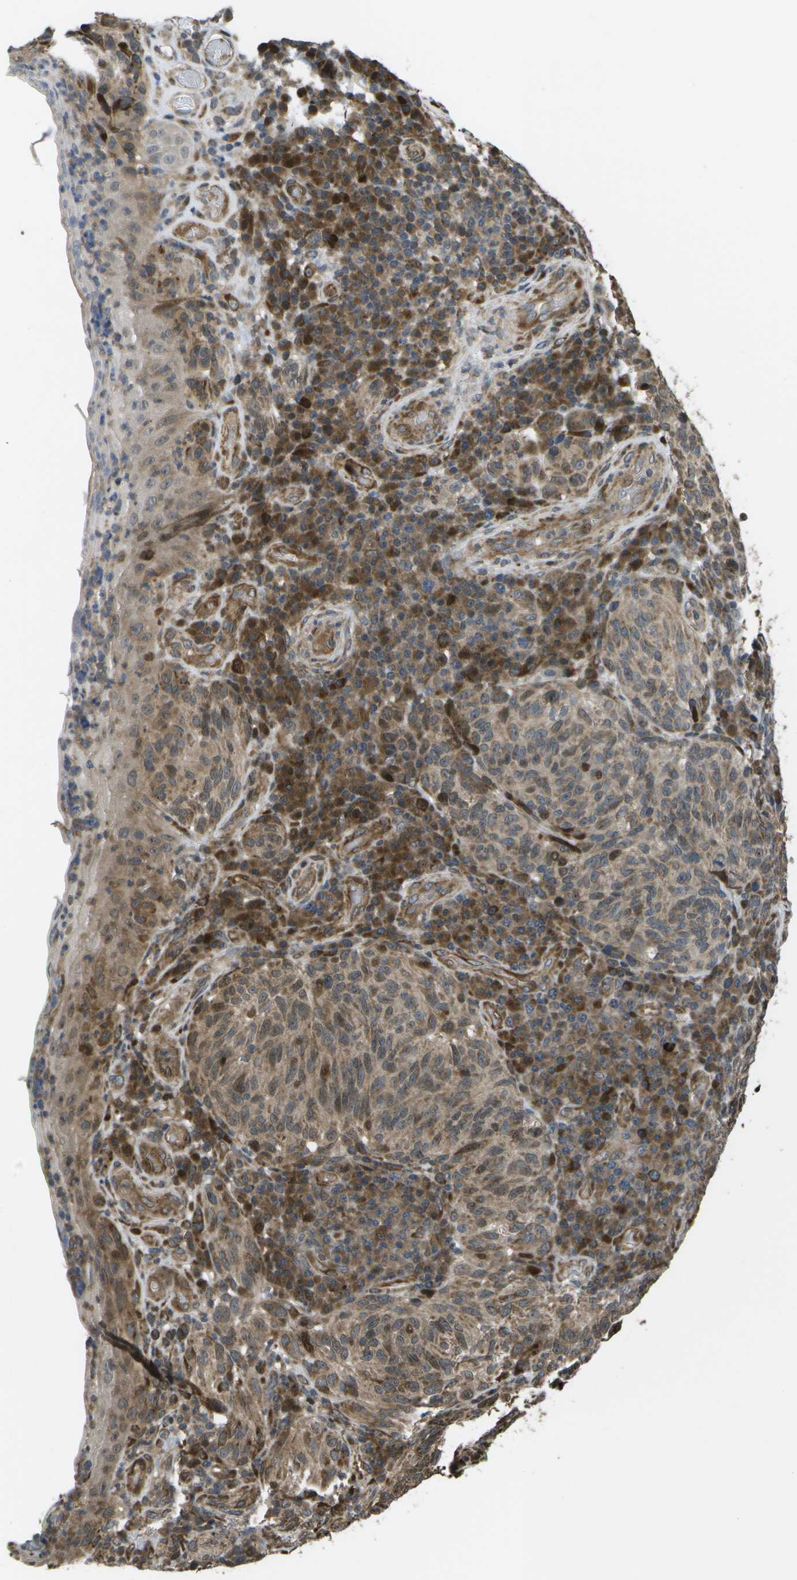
{"staining": {"intensity": "weak", "quantity": ">75%", "location": "cytoplasmic/membranous,nuclear"}, "tissue": "melanoma", "cell_type": "Tumor cells", "image_type": "cancer", "snomed": [{"axis": "morphology", "description": "Malignant melanoma, NOS"}, {"axis": "topography", "description": "Skin"}], "caption": "An immunohistochemistry (IHC) image of neoplastic tissue is shown. Protein staining in brown highlights weak cytoplasmic/membranous and nuclear positivity in melanoma within tumor cells.", "gene": "AXIN2", "patient": {"sex": "female", "age": 73}}